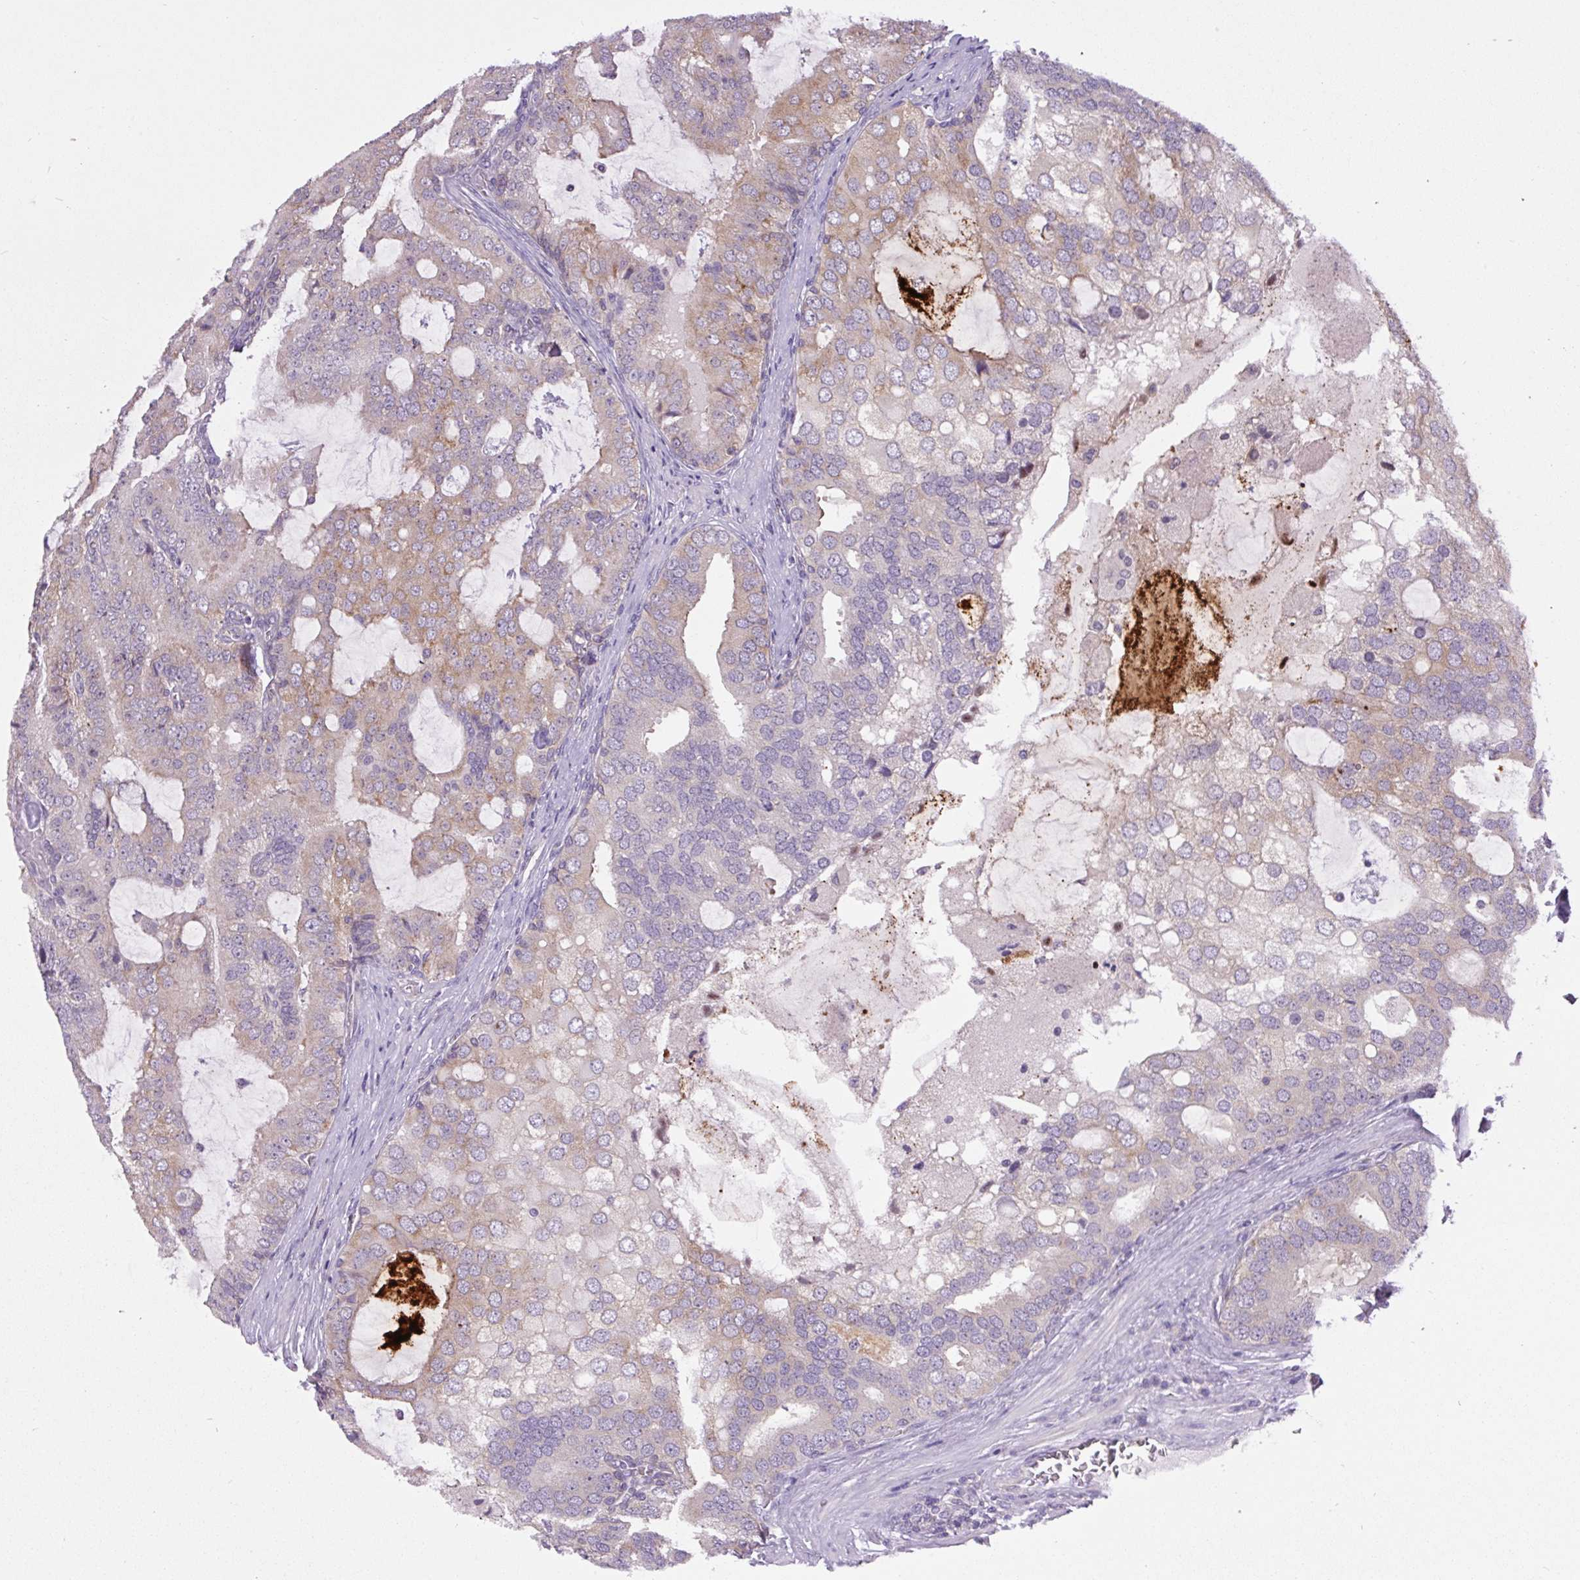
{"staining": {"intensity": "weak", "quantity": "<25%", "location": "cytoplasmic/membranous"}, "tissue": "prostate cancer", "cell_type": "Tumor cells", "image_type": "cancer", "snomed": [{"axis": "morphology", "description": "Adenocarcinoma, High grade"}, {"axis": "topography", "description": "Prostate"}], "caption": "High-grade adenocarcinoma (prostate) stained for a protein using IHC exhibits no staining tumor cells.", "gene": "MINK1", "patient": {"sex": "male", "age": 55}}